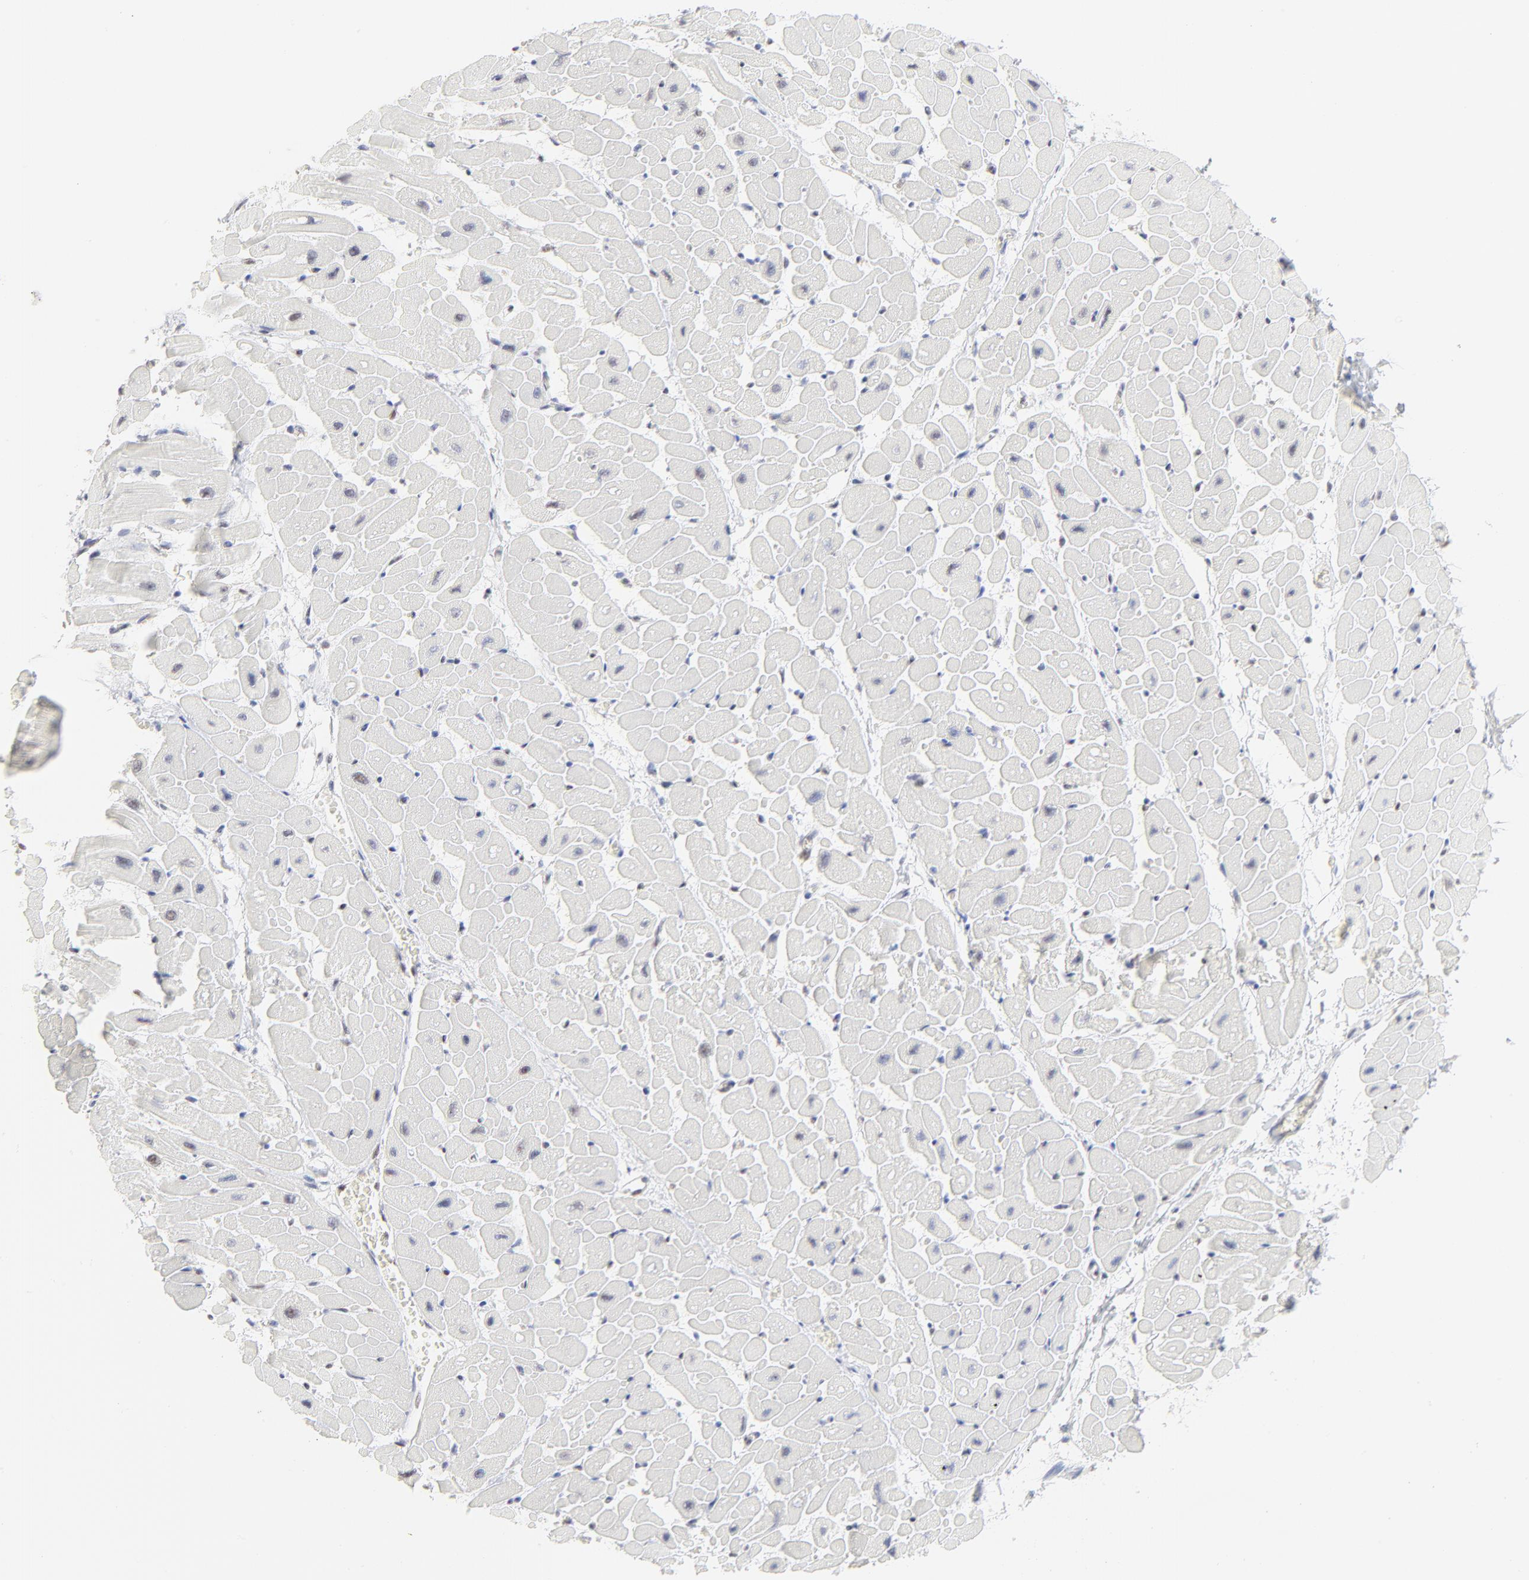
{"staining": {"intensity": "negative", "quantity": "none", "location": "none"}, "tissue": "heart muscle", "cell_type": "Cardiomyocytes", "image_type": "normal", "snomed": [{"axis": "morphology", "description": "Normal tissue, NOS"}, {"axis": "topography", "description": "Heart"}], "caption": "IHC micrograph of normal human heart muscle stained for a protein (brown), which reveals no positivity in cardiomyocytes.", "gene": "NFIL3", "patient": {"sex": "male", "age": 45}}